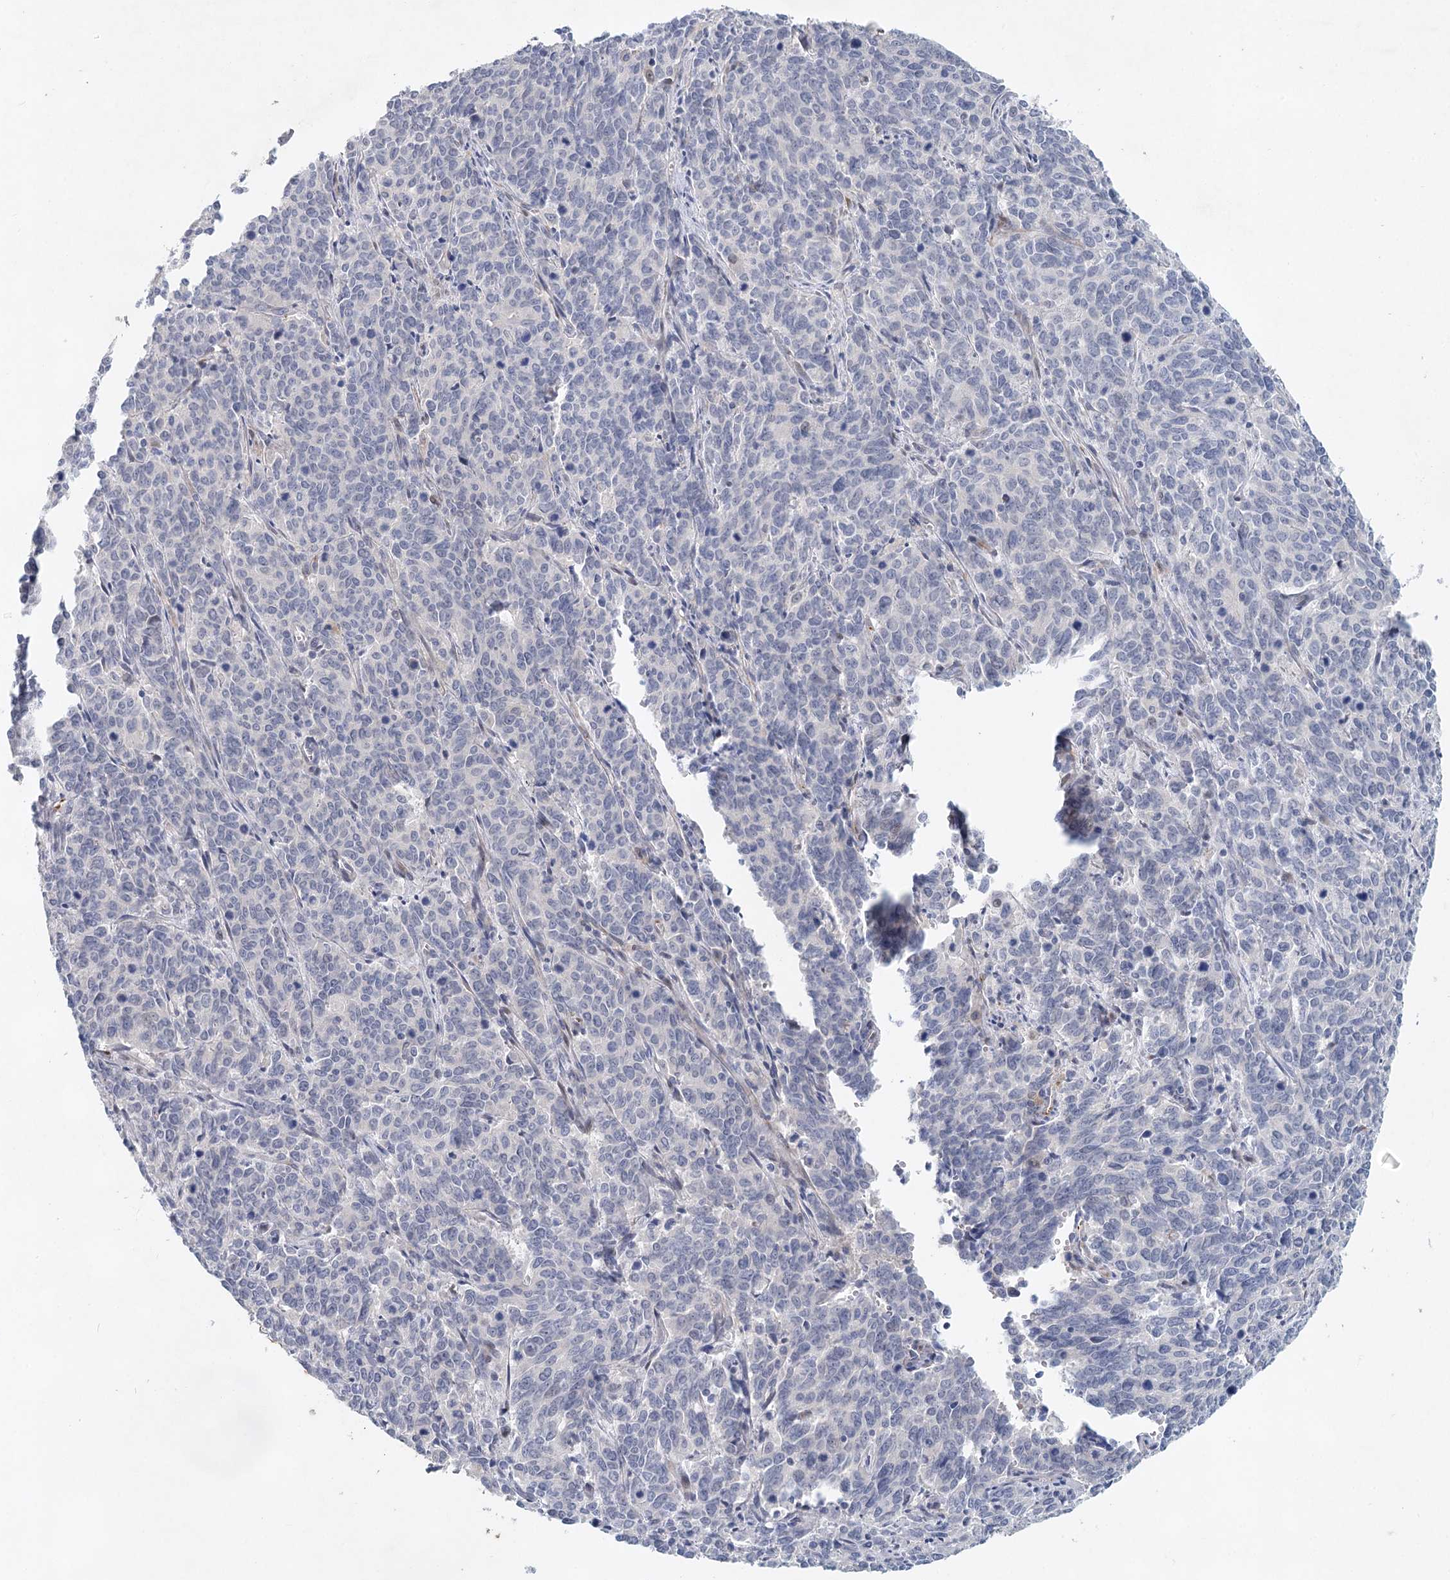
{"staining": {"intensity": "negative", "quantity": "none", "location": "none"}, "tissue": "cervical cancer", "cell_type": "Tumor cells", "image_type": "cancer", "snomed": [{"axis": "morphology", "description": "Squamous cell carcinoma, NOS"}, {"axis": "topography", "description": "Cervix"}], "caption": "Immunohistochemistry (IHC) photomicrograph of neoplastic tissue: cervical squamous cell carcinoma stained with DAB (3,3'-diaminobenzidine) displays no significant protein staining in tumor cells.", "gene": "SLC19A3", "patient": {"sex": "female", "age": 60}}